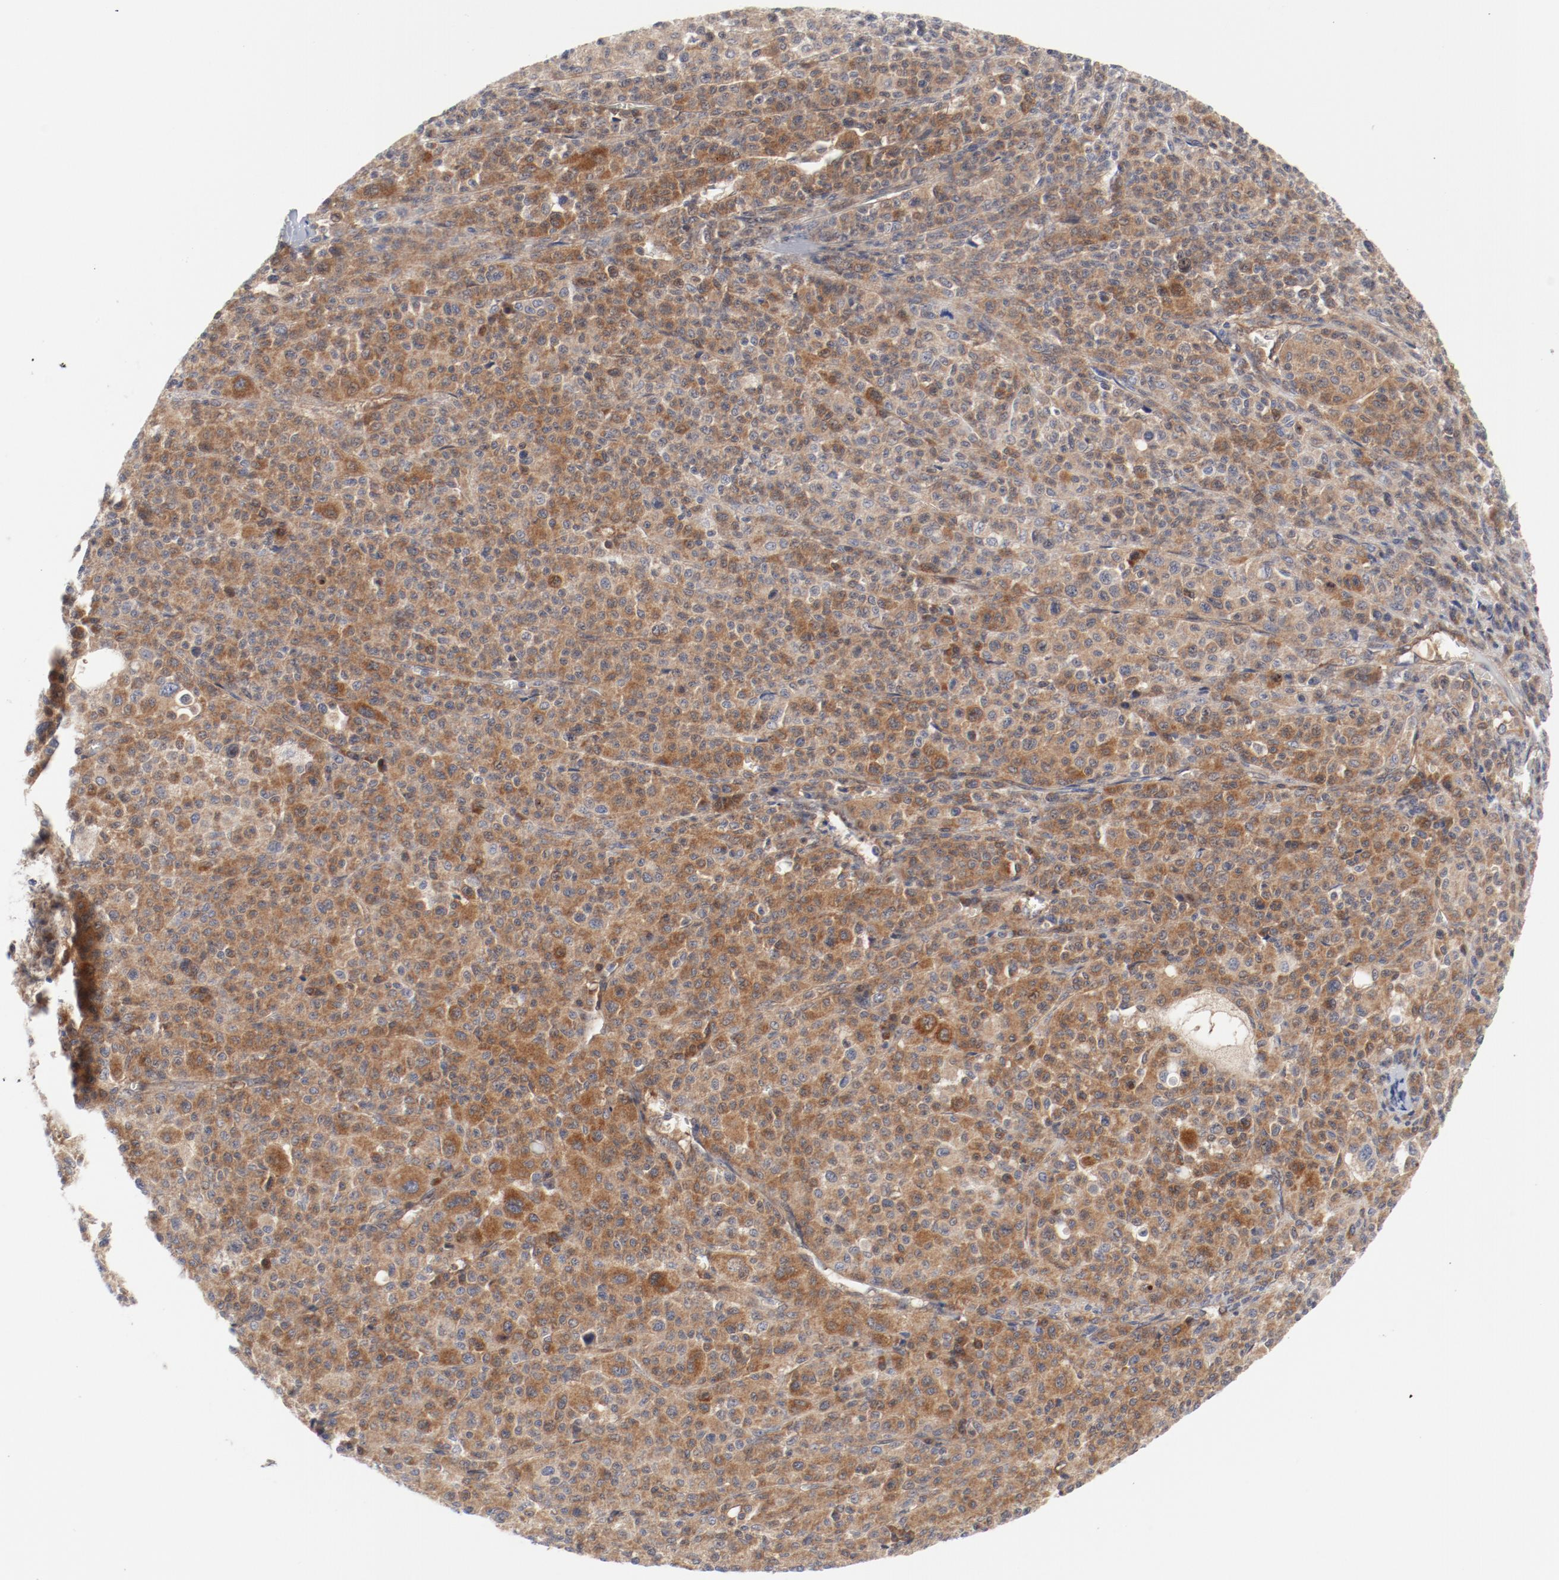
{"staining": {"intensity": "strong", "quantity": ">75%", "location": "cytoplasmic/membranous"}, "tissue": "melanoma", "cell_type": "Tumor cells", "image_type": "cancer", "snomed": [{"axis": "morphology", "description": "Malignant melanoma, Metastatic site"}, {"axis": "topography", "description": "Skin"}], "caption": "Tumor cells exhibit high levels of strong cytoplasmic/membranous expression in about >75% of cells in human melanoma.", "gene": "BAD", "patient": {"sex": "female", "age": 74}}